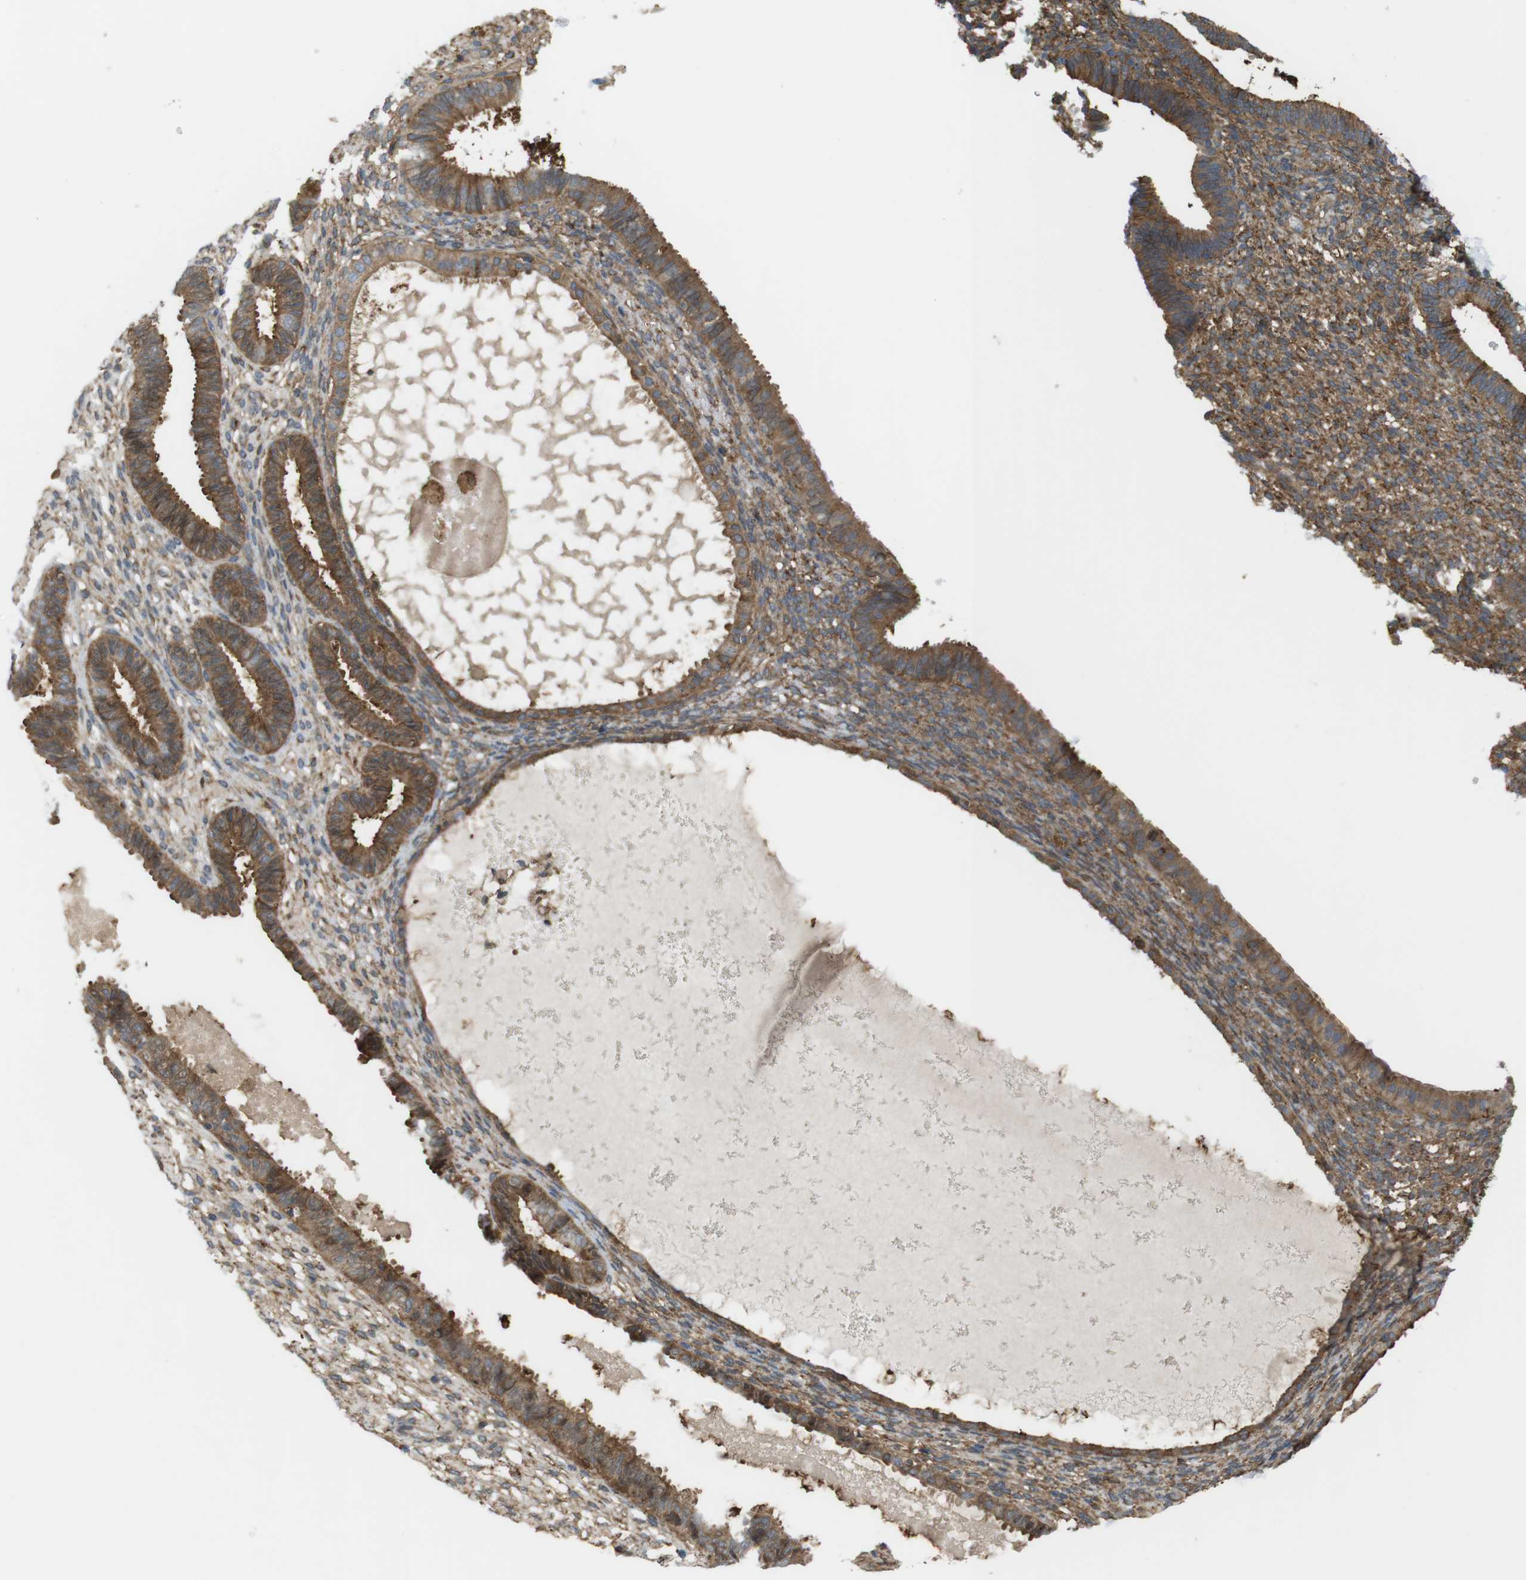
{"staining": {"intensity": "moderate", "quantity": ">75%", "location": "cytoplasmic/membranous"}, "tissue": "endometrium", "cell_type": "Cells in endometrial stroma", "image_type": "normal", "snomed": [{"axis": "morphology", "description": "Normal tissue, NOS"}, {"axis": "topography", "description": "Endometrium"}], "caption": "Immunohistochemistry (IHC) histopathology image of normal human endometrium stained for a protein (brown), which shows medium levels of moderate cytoplasmic/membranous positivity in about >75% of cells in endometrial stroma.", "gene": "DDAH2", "patient": {"sex": "female", "age": 61}}